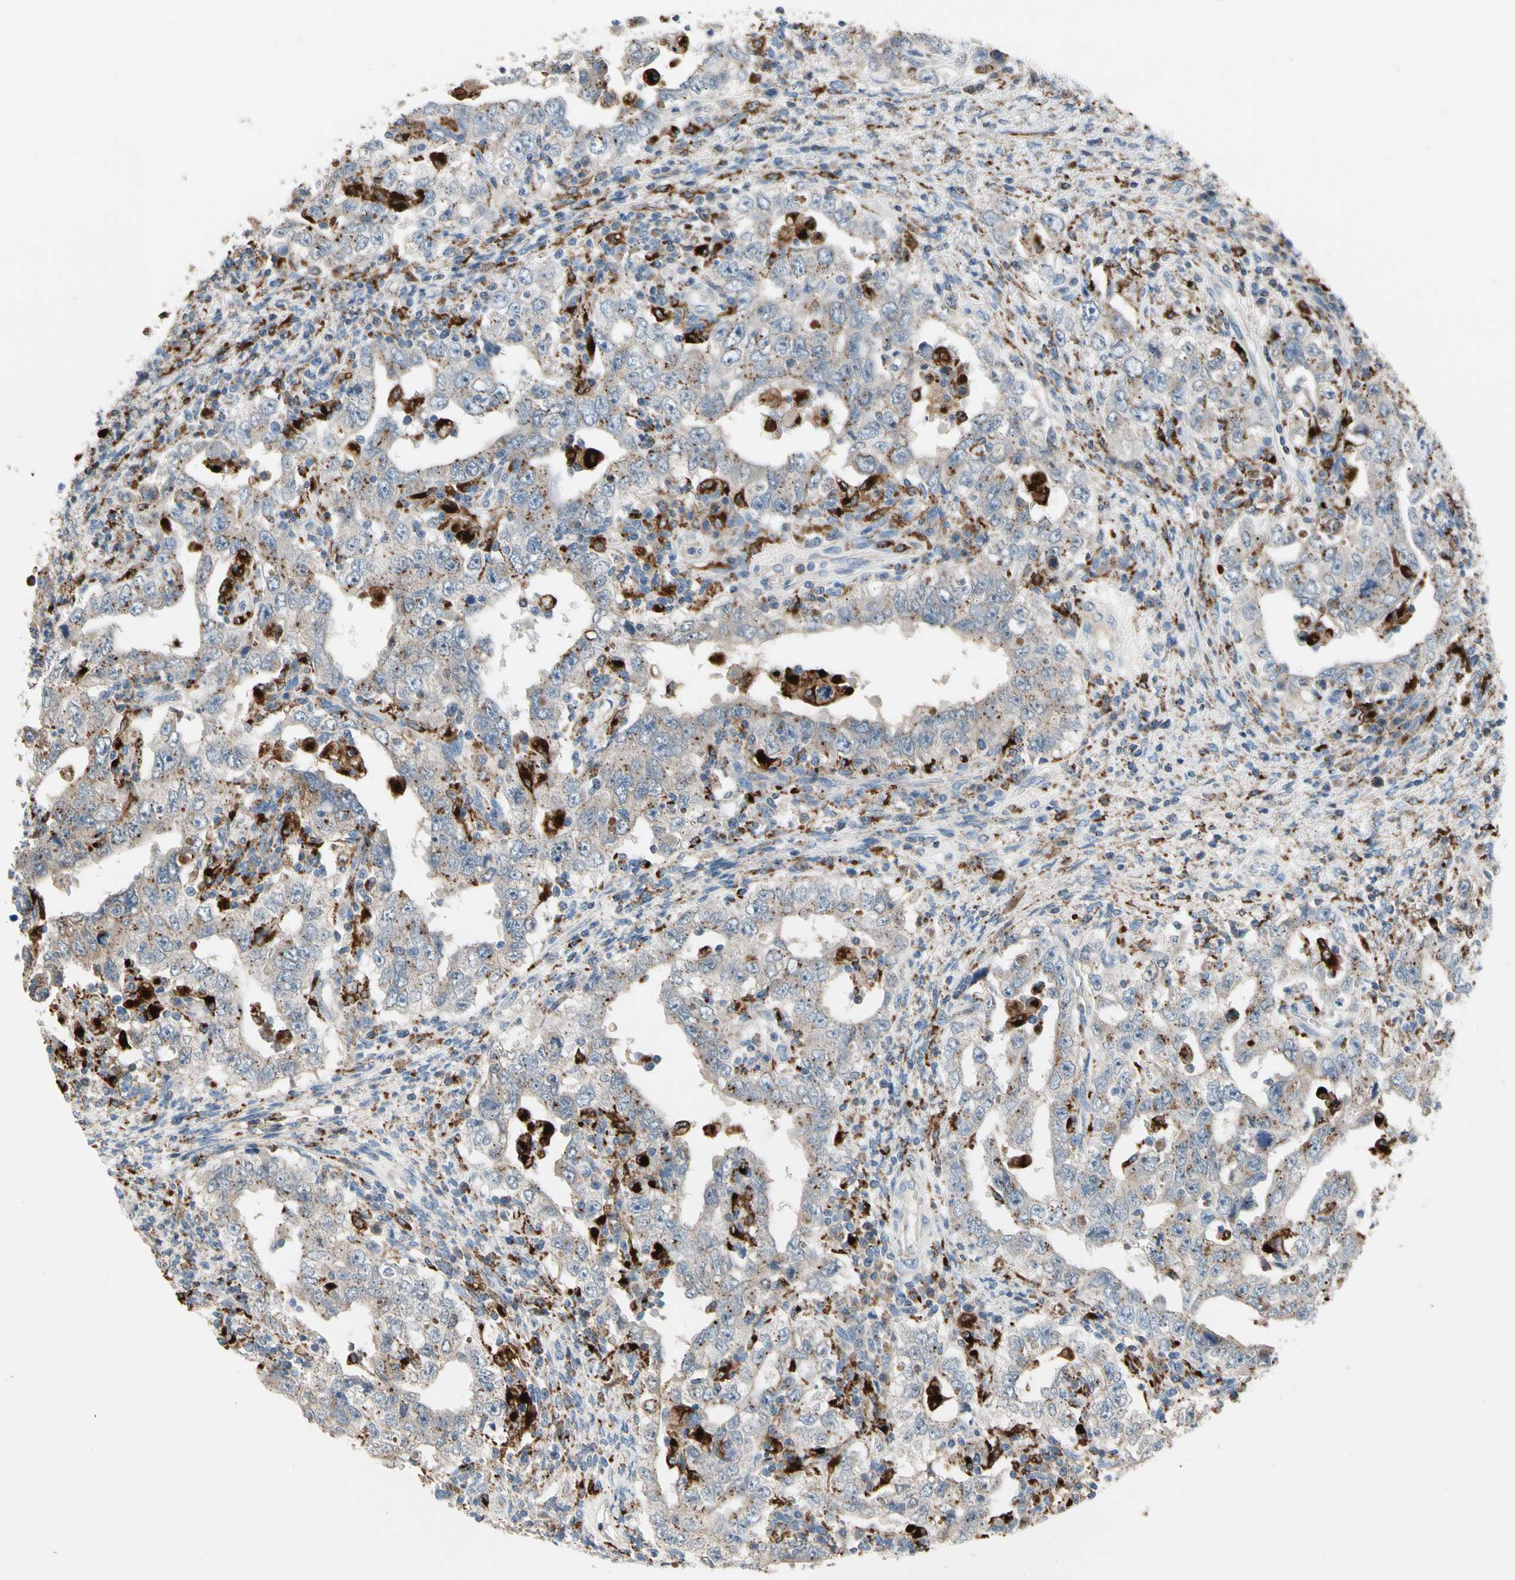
{"staining": {"intensity": "moderate", "quantity": "<25%", "location": "cytoplasmic/membranous"}, "tissue": "testis cancer", "cell_type": "Tumor cells", "image_type": "cancer", "snomed": [{"axis": "morphology", "description": "Carcinoma, Embryonal, NOS"}, {"axis": "topography", "description": "Testis"}], "caption": "Protein expression analysis of embryonal carcinoma (testis) displays moderate cytoplasmic/membranous expression in approximately <25% of tumor cells.", "gene": "GM2A", "patient": {"sex": "male", "age": 26}}